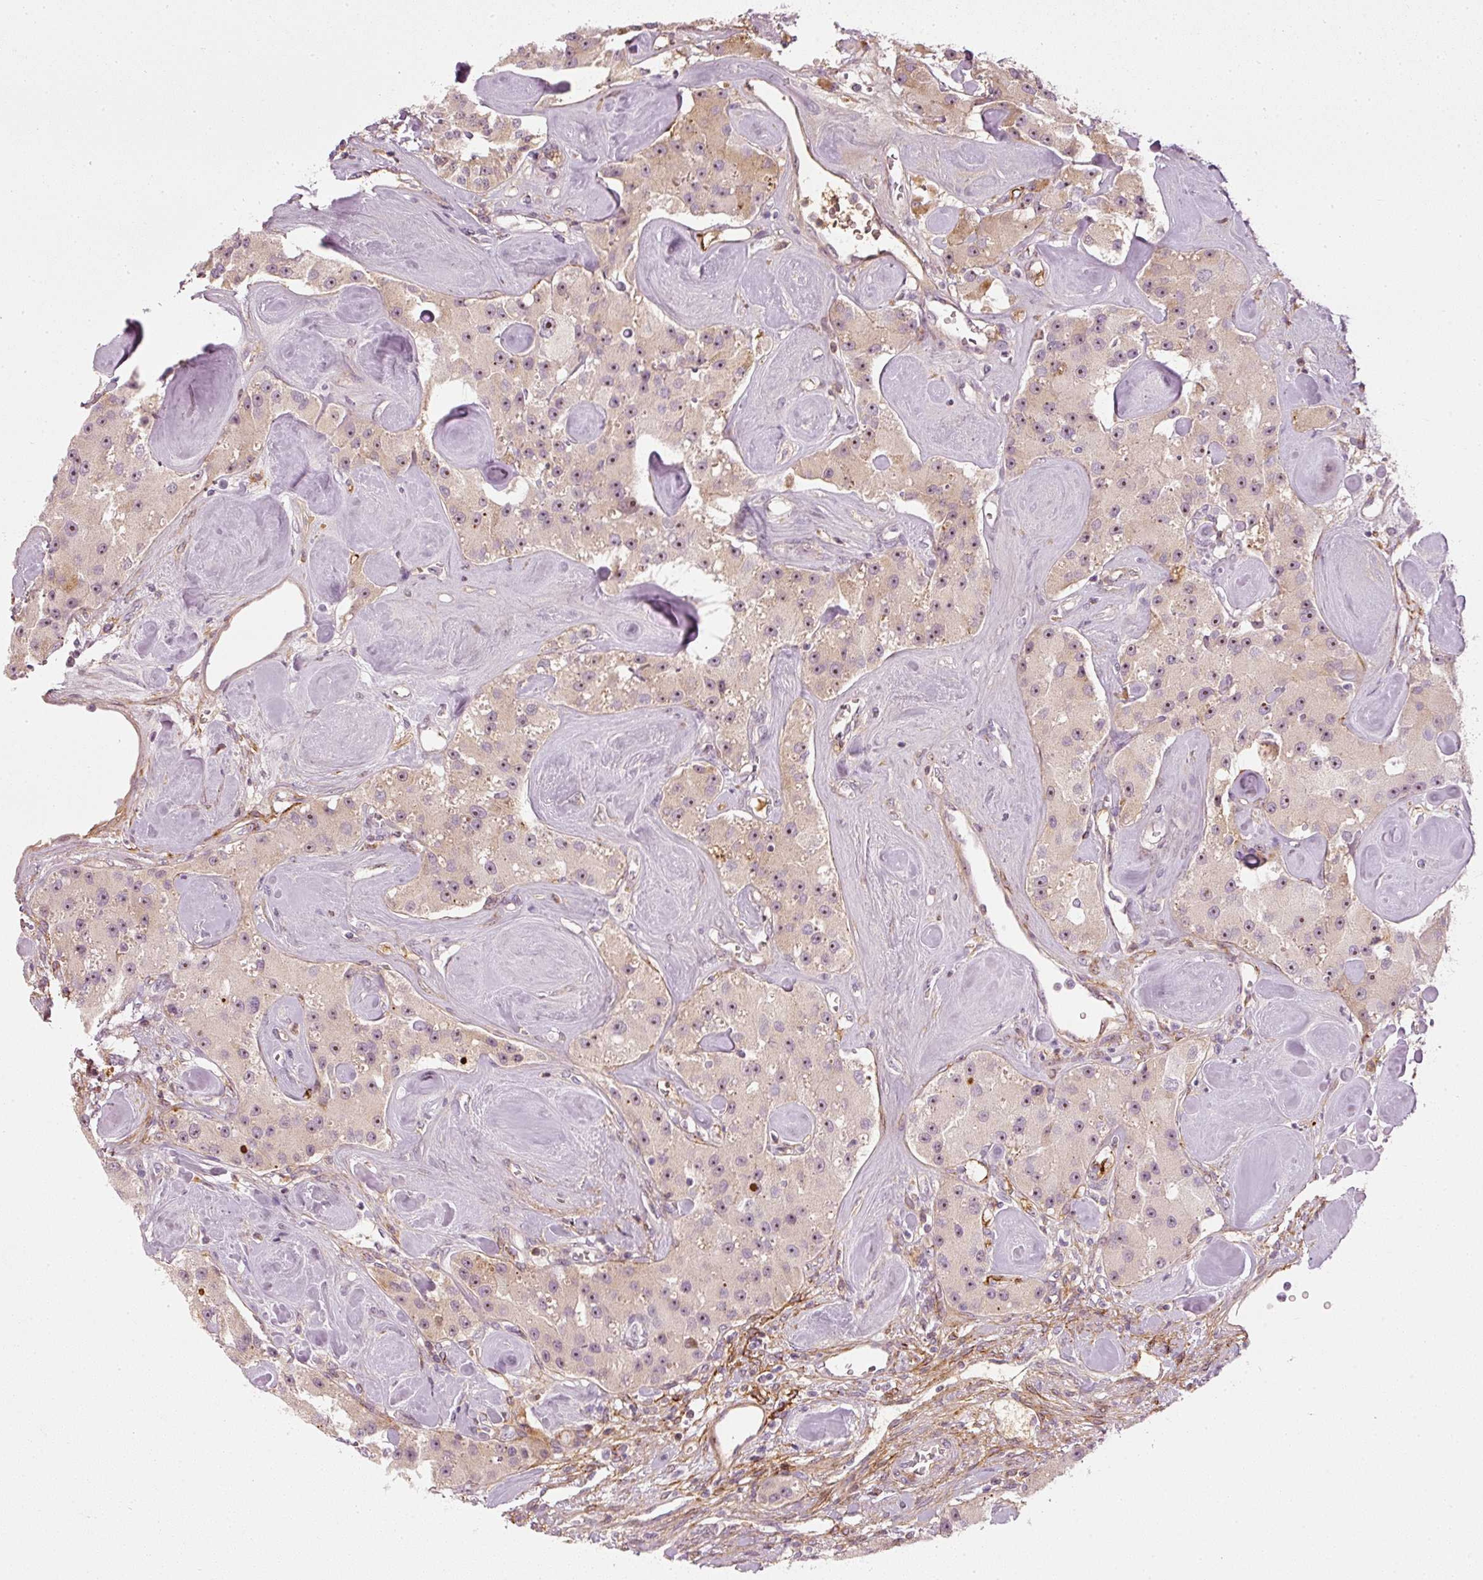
{"staining": {"intensity": "weak", "quantity": ">75%", "location": "cytoplasmic/membranous,nuclear"}, "tissue": "carcinoid", "cell_type": "Tumor cells", "image_type": "cancer", "snomed": [{"axis": "morphology", "description": "Carcinoid, malignant, NOS"}, {"axis": "topography", "description": "Pancreas"}], "caption": "Carcinoid (malignant) stained with immunohistochemistry demonstrates weak cytoplasmic/membranous and nuclear staining in approximately >75% of tumor cells.", "gene": "VCAM1", "patient": {"sex": "male", "age": 41}}